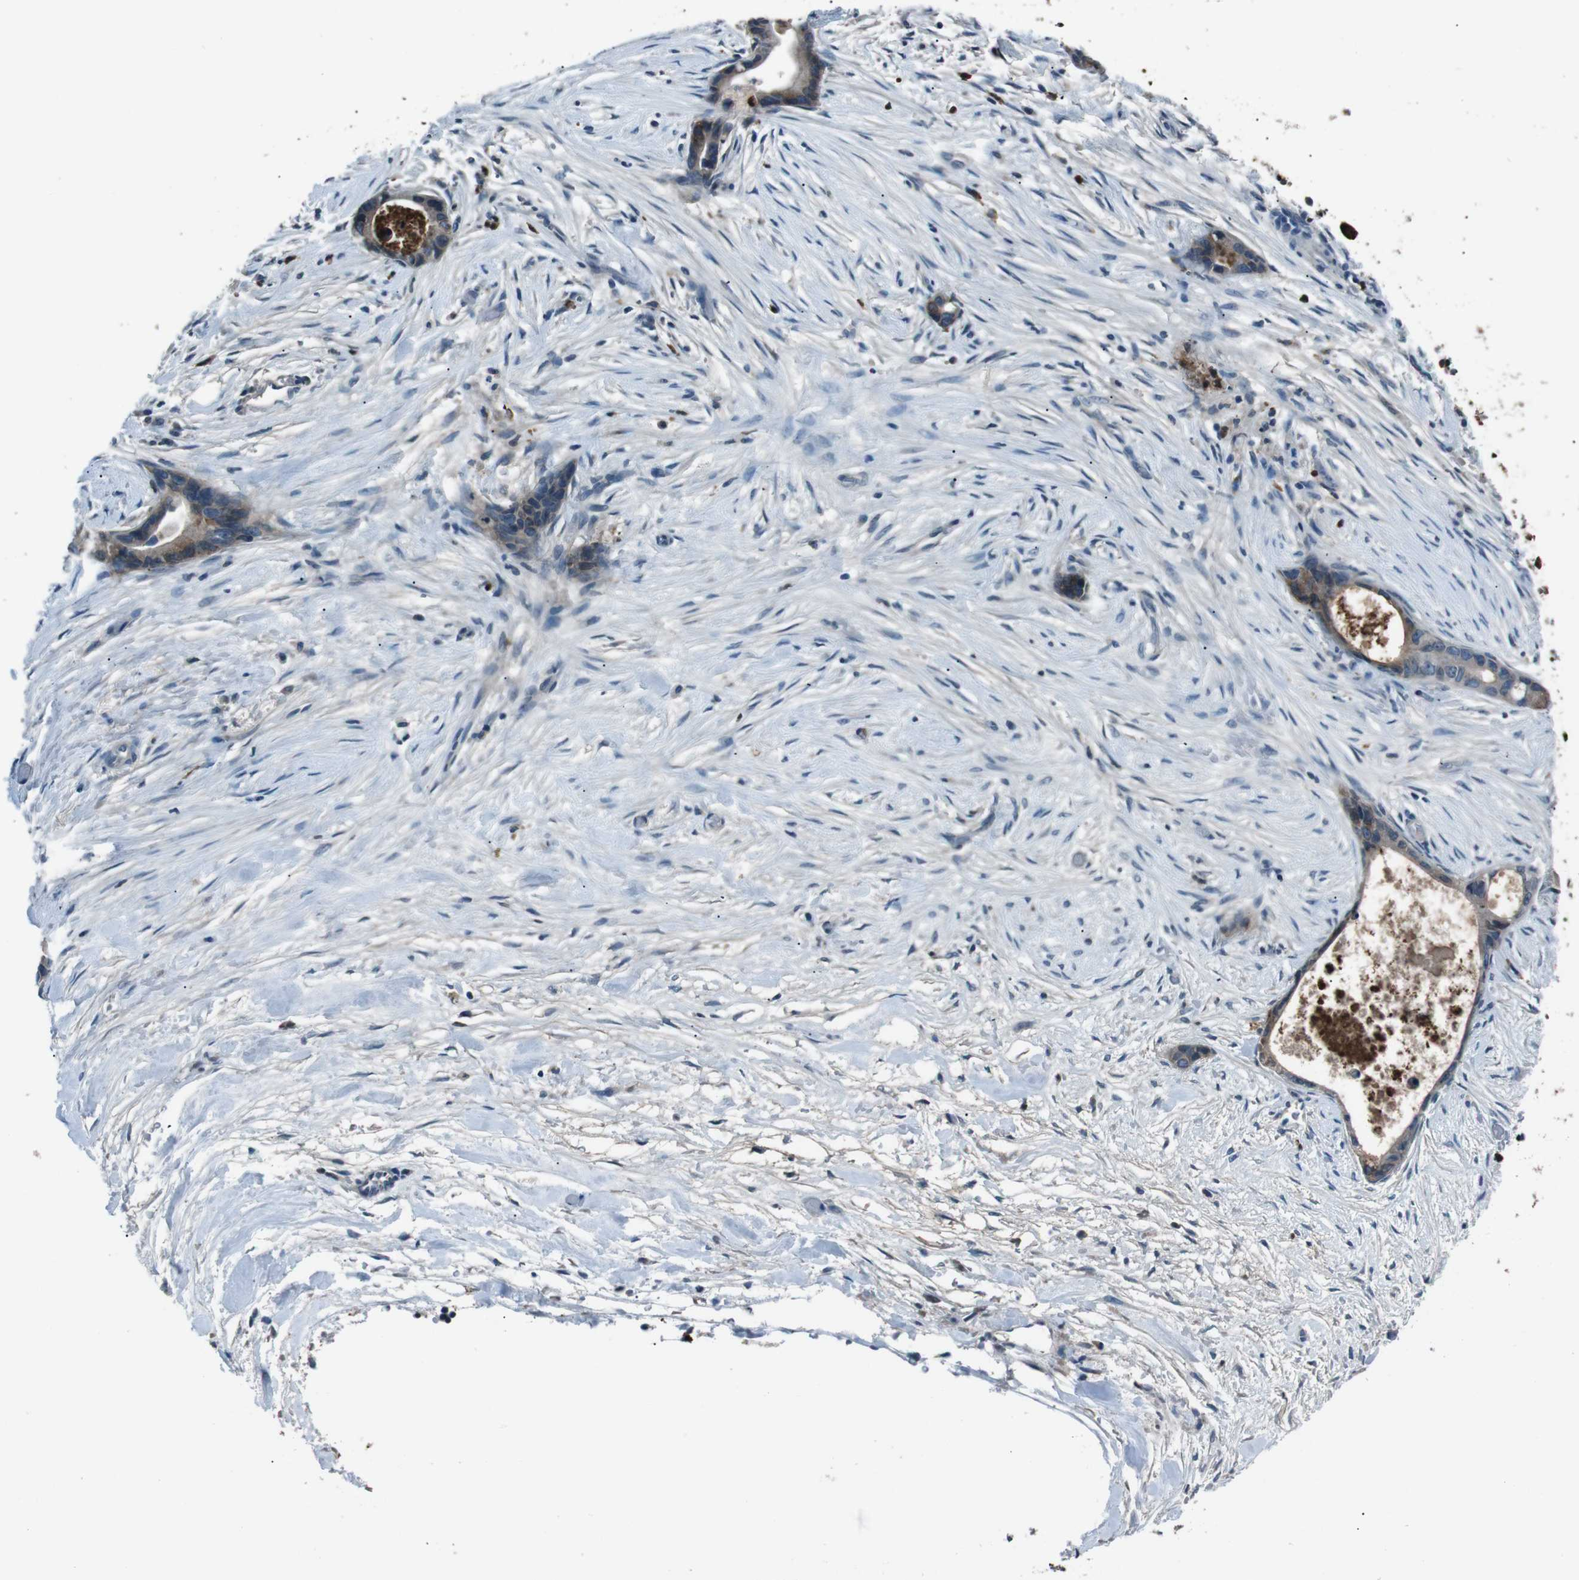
{"staining": {"intensity": "weak", "quantity": "<25%", "location": "cytoplasmic/membranous"}, "tissue": "liver cancer", "cell_type": "Tumor cells", "image_type": "cancer", "snomed": [{"axis": "morphology", "description": "Cholangiocarcinoma"}, {"axis": "topography", "description": "Liver"}], "caption": "Liver cholangiocarcinoma was stained to show a protein in brown. There is no significant positivity in tumor cells. (DAB immunohistochemistry (IHC) with hematoxylin counter stain).", "gene": "UGT1A6", "patient": {"sex": "female", "age": 55}}